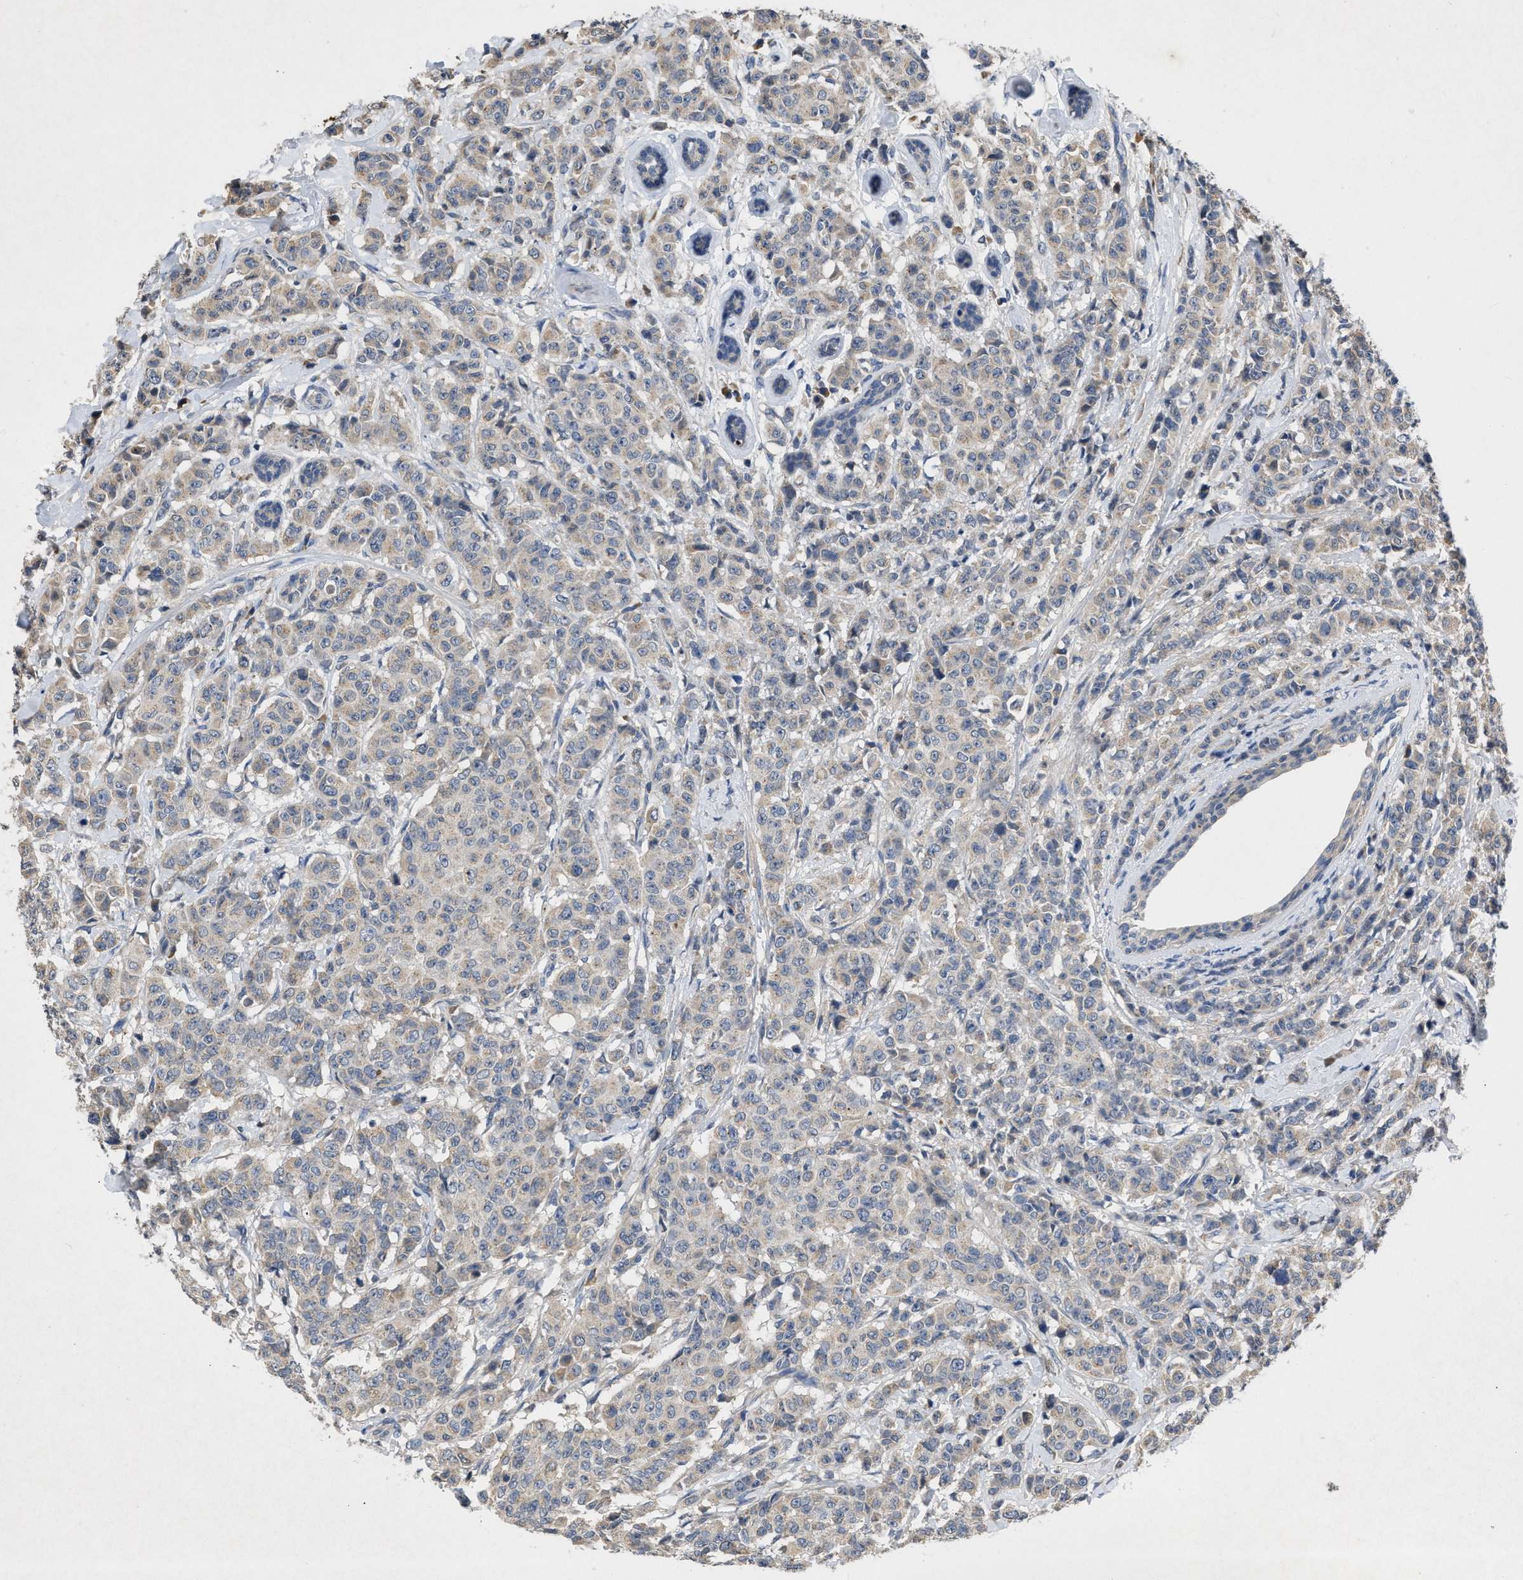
{"staining": {"intensity": "weak", "quantity": "<25%", "location": "cytoplasmic/membranous"}, "tissue": "breast cancer", "cell_type": "Tumor cells", "image_type": "cancer", "snomed": [{"axis": "morphology", "description": "Normal tissue, NOS"}, {"axis": "morphology", "description": "Duct carcinoma"}, {"axis": "topography", "description": "Breast"}], "caption": "This is an IHC histopathology image of breast infiltrating ductal carcinoma. There is no staining in tumor cells.", "gene": "VPS4A", "patient": {"sex": "female", "age": 40}}